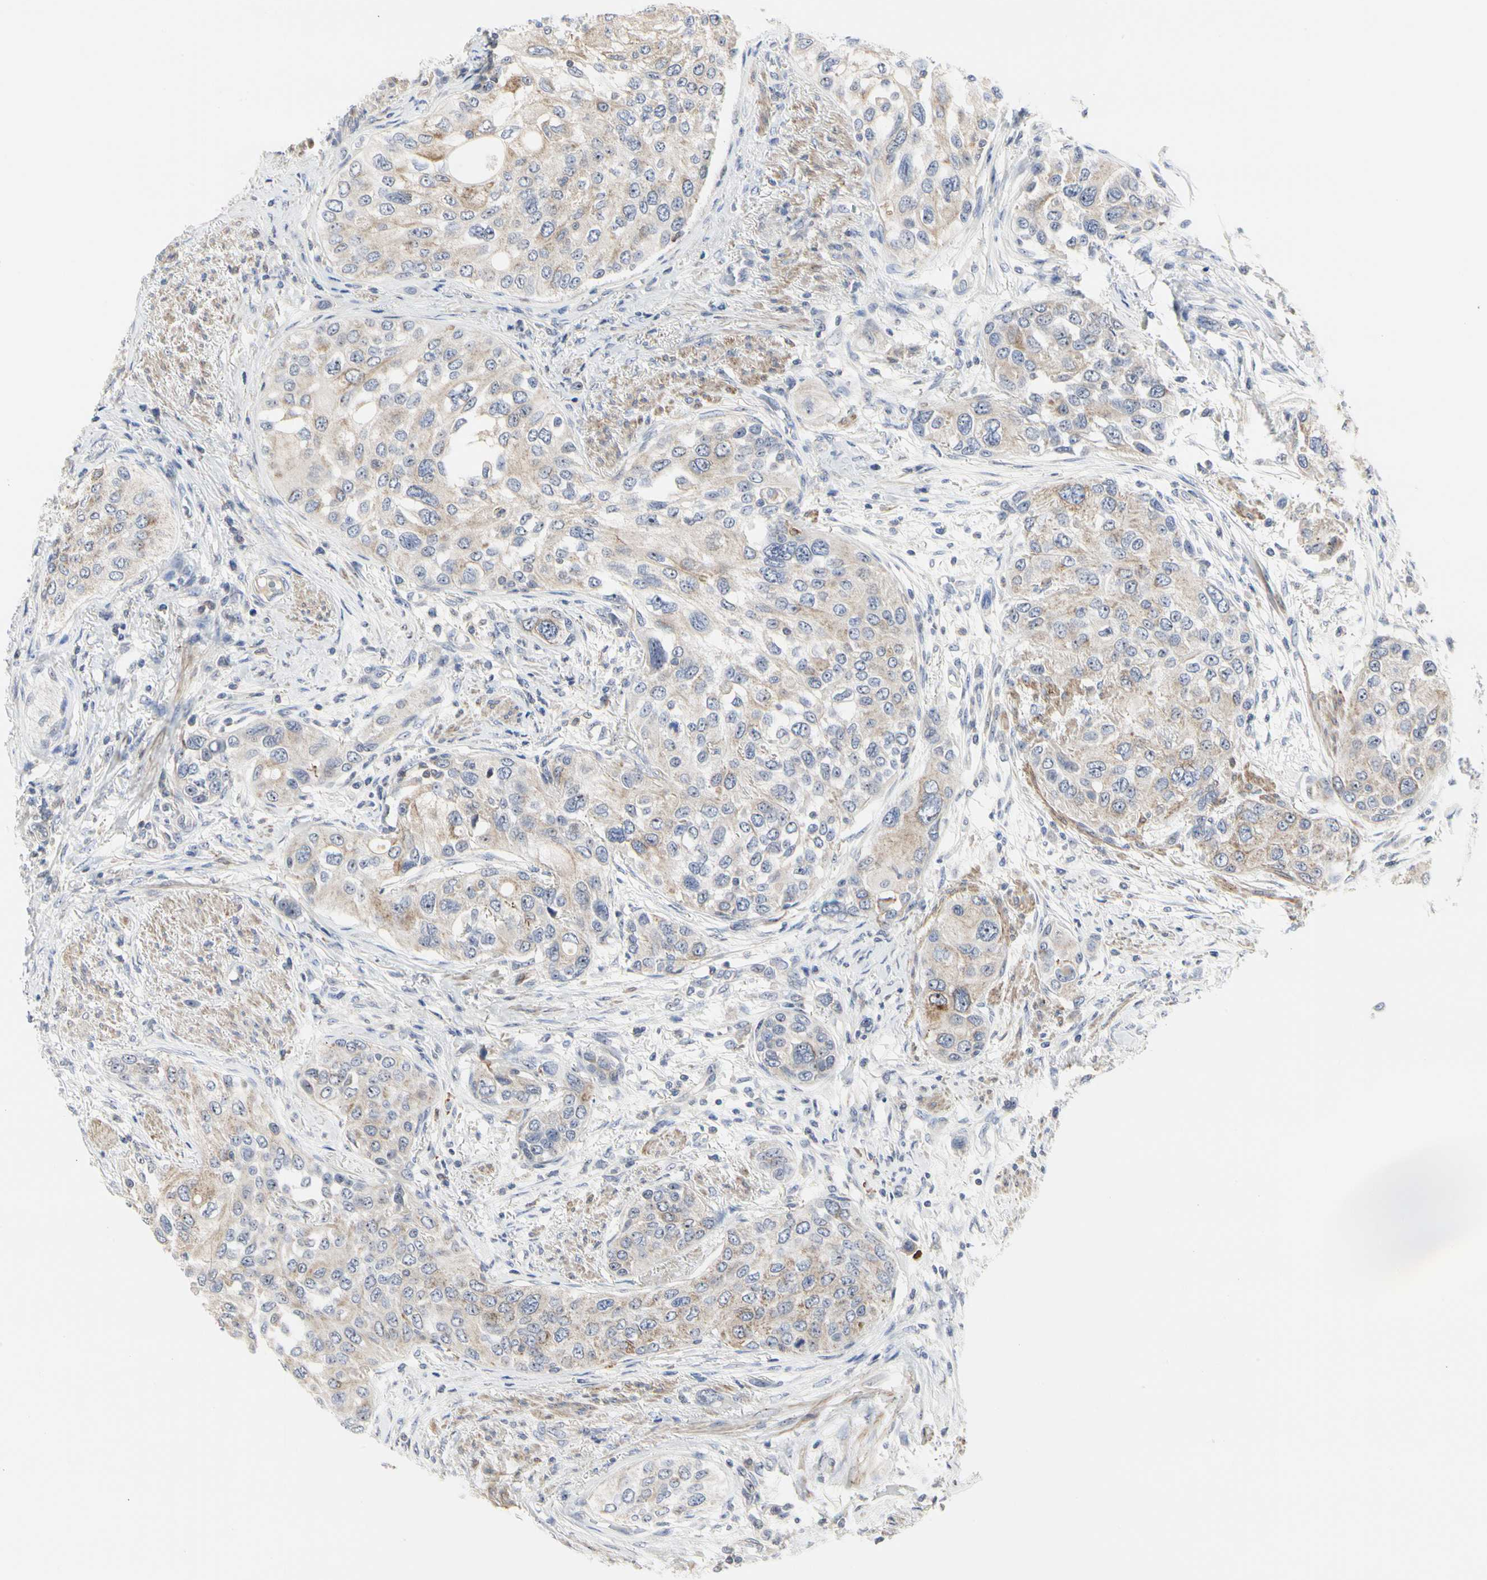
{"staining": {"intensity": "weak", "quantity": "25%-75%", "location": "cytoplasmic/membranous"}, "tissue": "urothelial cancer", "cell_type": "Tumor cells", "image_type": "cancer", "snomed": [{"axis": "morphology", "description": "Urothelial carcinoma, High grade"}, {"axis": "topography", "description": "Urinary bladder"}], "caption": "Tumor cells demonstrate low levels of weak cytoplasmic/membranous positivity in about 25%-75% of cells in human urothelial cancer.", "gene": "SHANK2", "patient": {"sex": "female", "age": 56}}